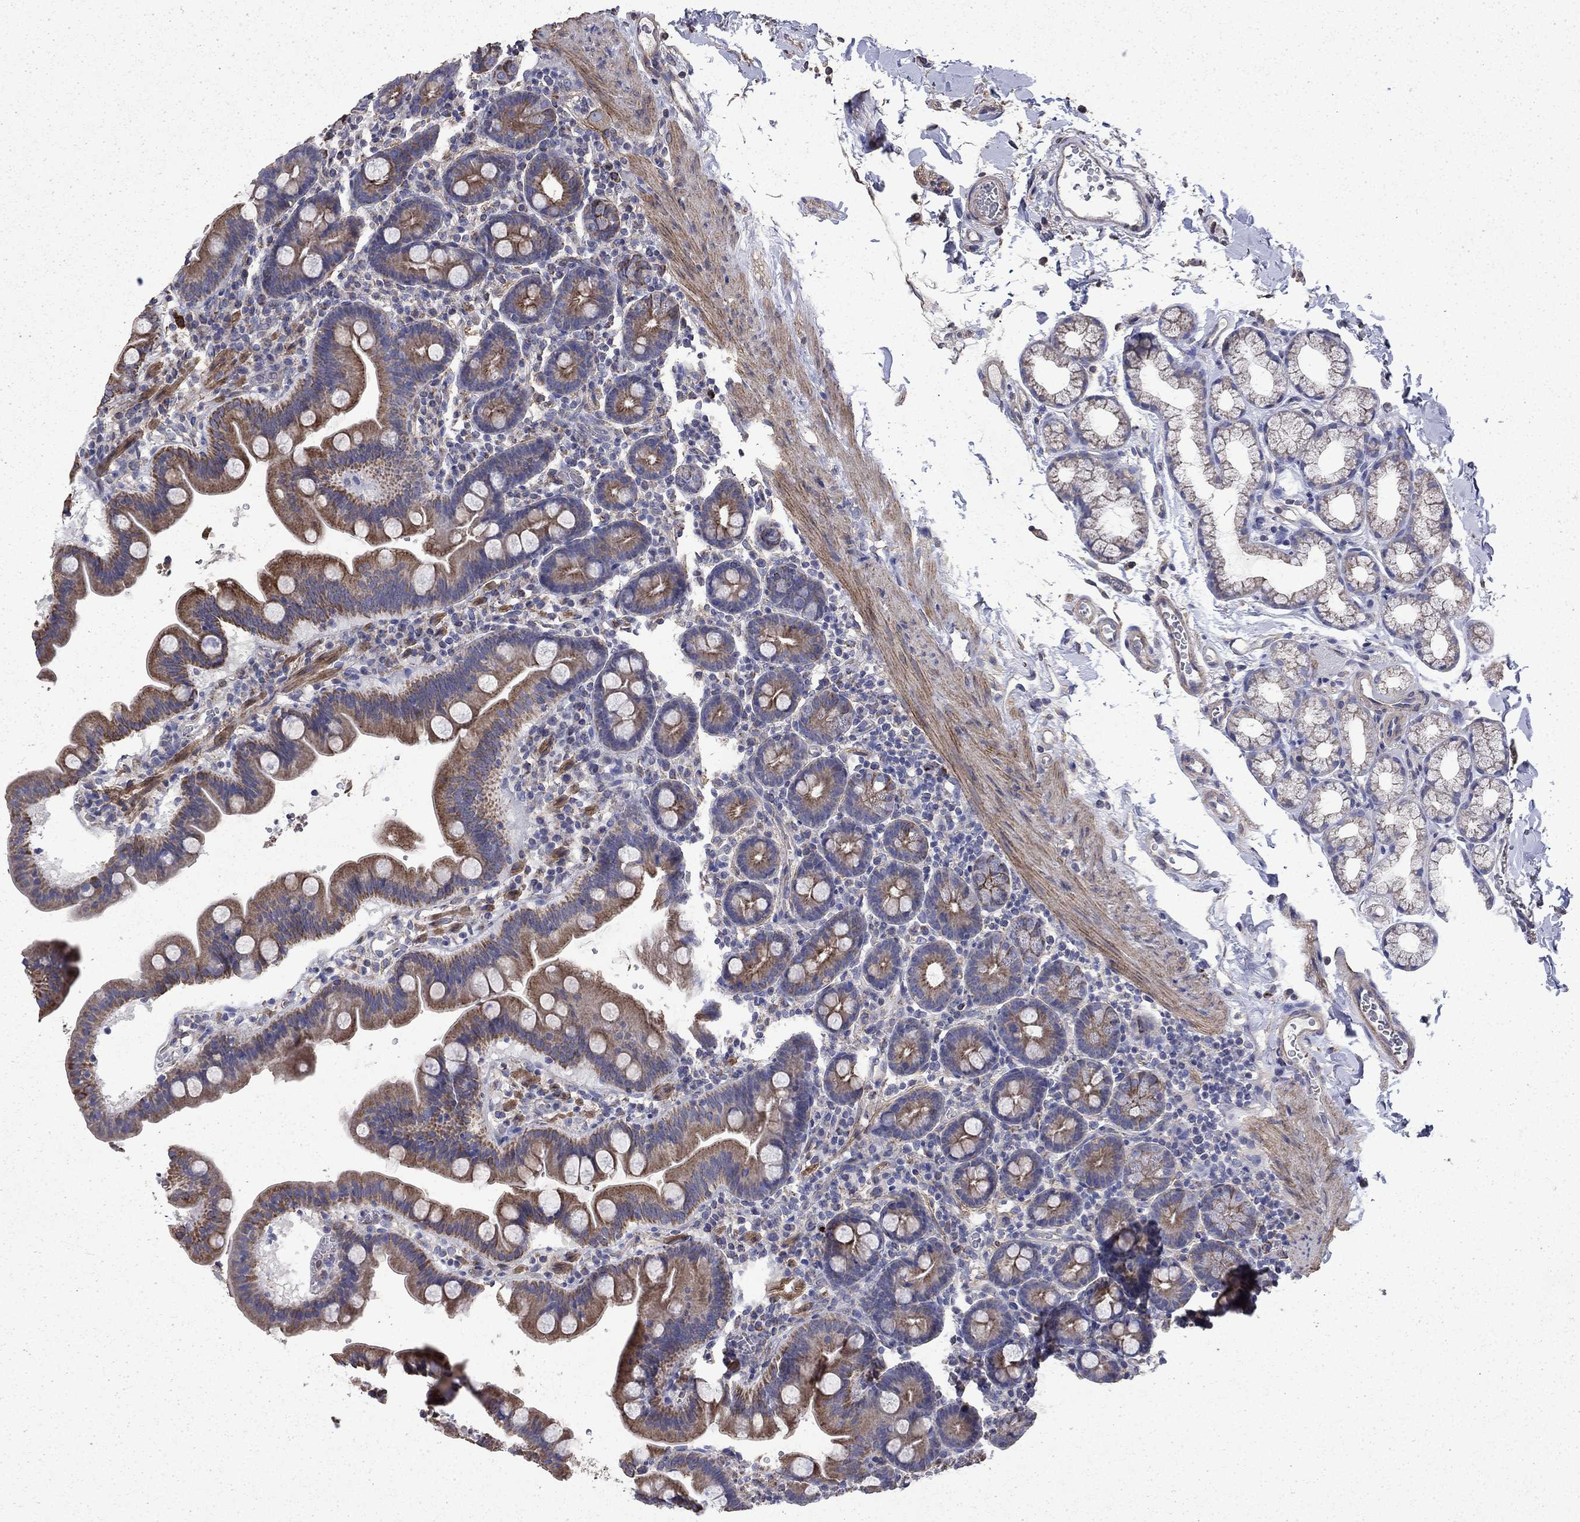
{"staining": {"intensity": "strong", "quantity": "25%-75%", "location": "cytoplasmic/membranous"}, "tissue": "duodenum", "cell_type": "Glandular cells", "image_type": "normal", "snomed": [{"axis": "morphology", "description": "Normal tissue, NOS"}, {"axis": "topography", "description": "Duodenum"}], "caption": "Duodenum stained with a brown dye reveals strong cytoplasmic/membranous positive expression in approximately 25%-75% of glandular cells.", "gene": "DTNA", "patient": {"sex": "male", "age": 59}}